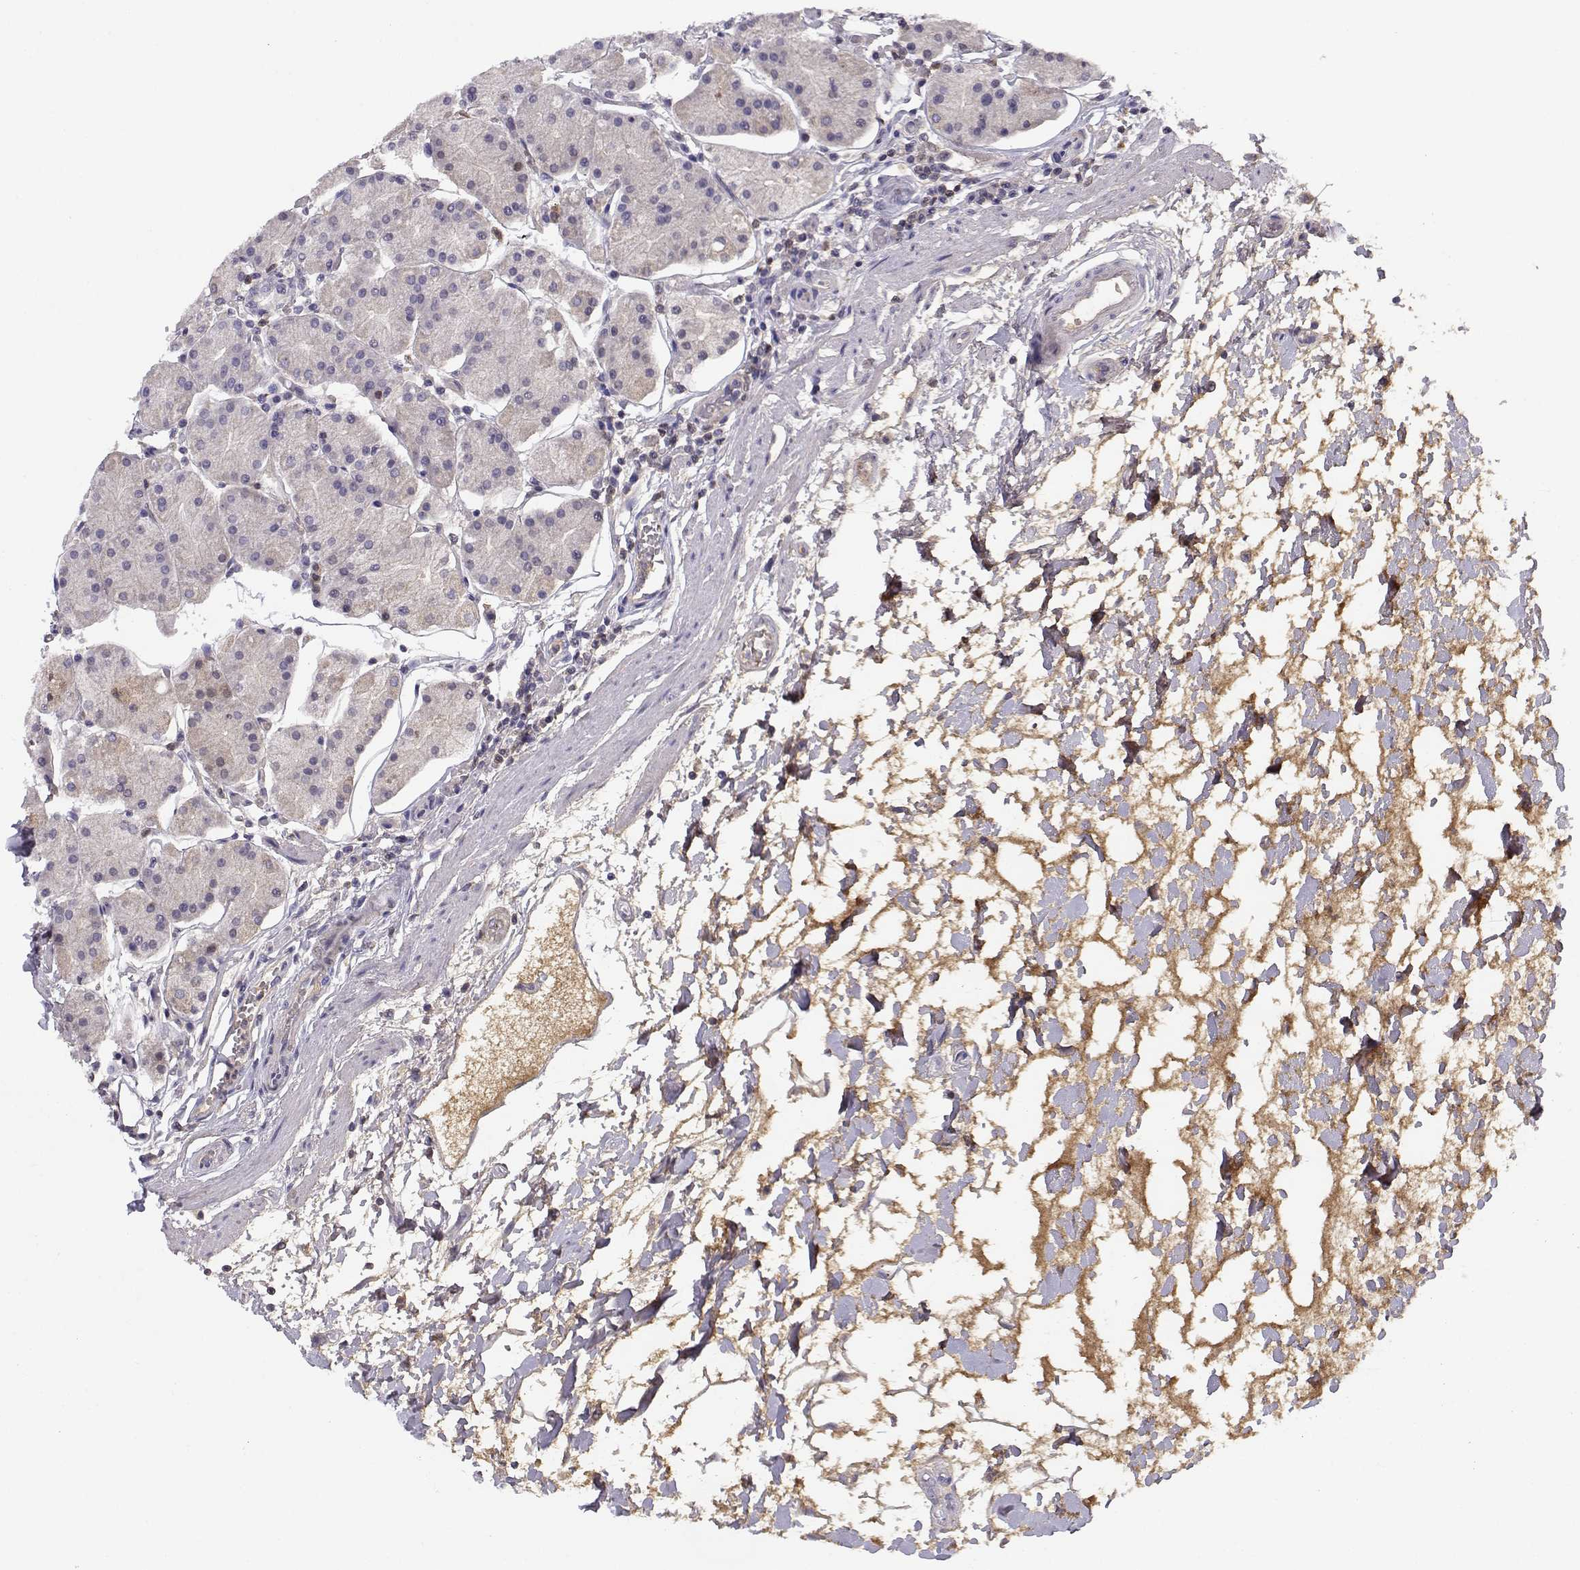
{"staining": {"intensity": "weak", "quantity": "25%-75%", "location": "cytoplasmic/membranous"}, "tissue": "stomach", "cell_type": "Glandular cells", "image_type": "normal", "snomed": [{"axis": "morphology", "description": "Normal tissue, NOS"}, {"axis": "topography", "description": "Stomach"}], "caption": "DAB (3,3'-diaminobenzidine) immunohistochemical staining of normal human stomach displays weak cytoplasmic/membranous protein staining in approximately 25%-75% of glandular cells. Using DAB (brown) and hematoxylin (blue) stains, captured at high magnification using brightfield microscopy.", "gene": "SLCO6A1", "patient": {"sex": "male", "age": 54}}